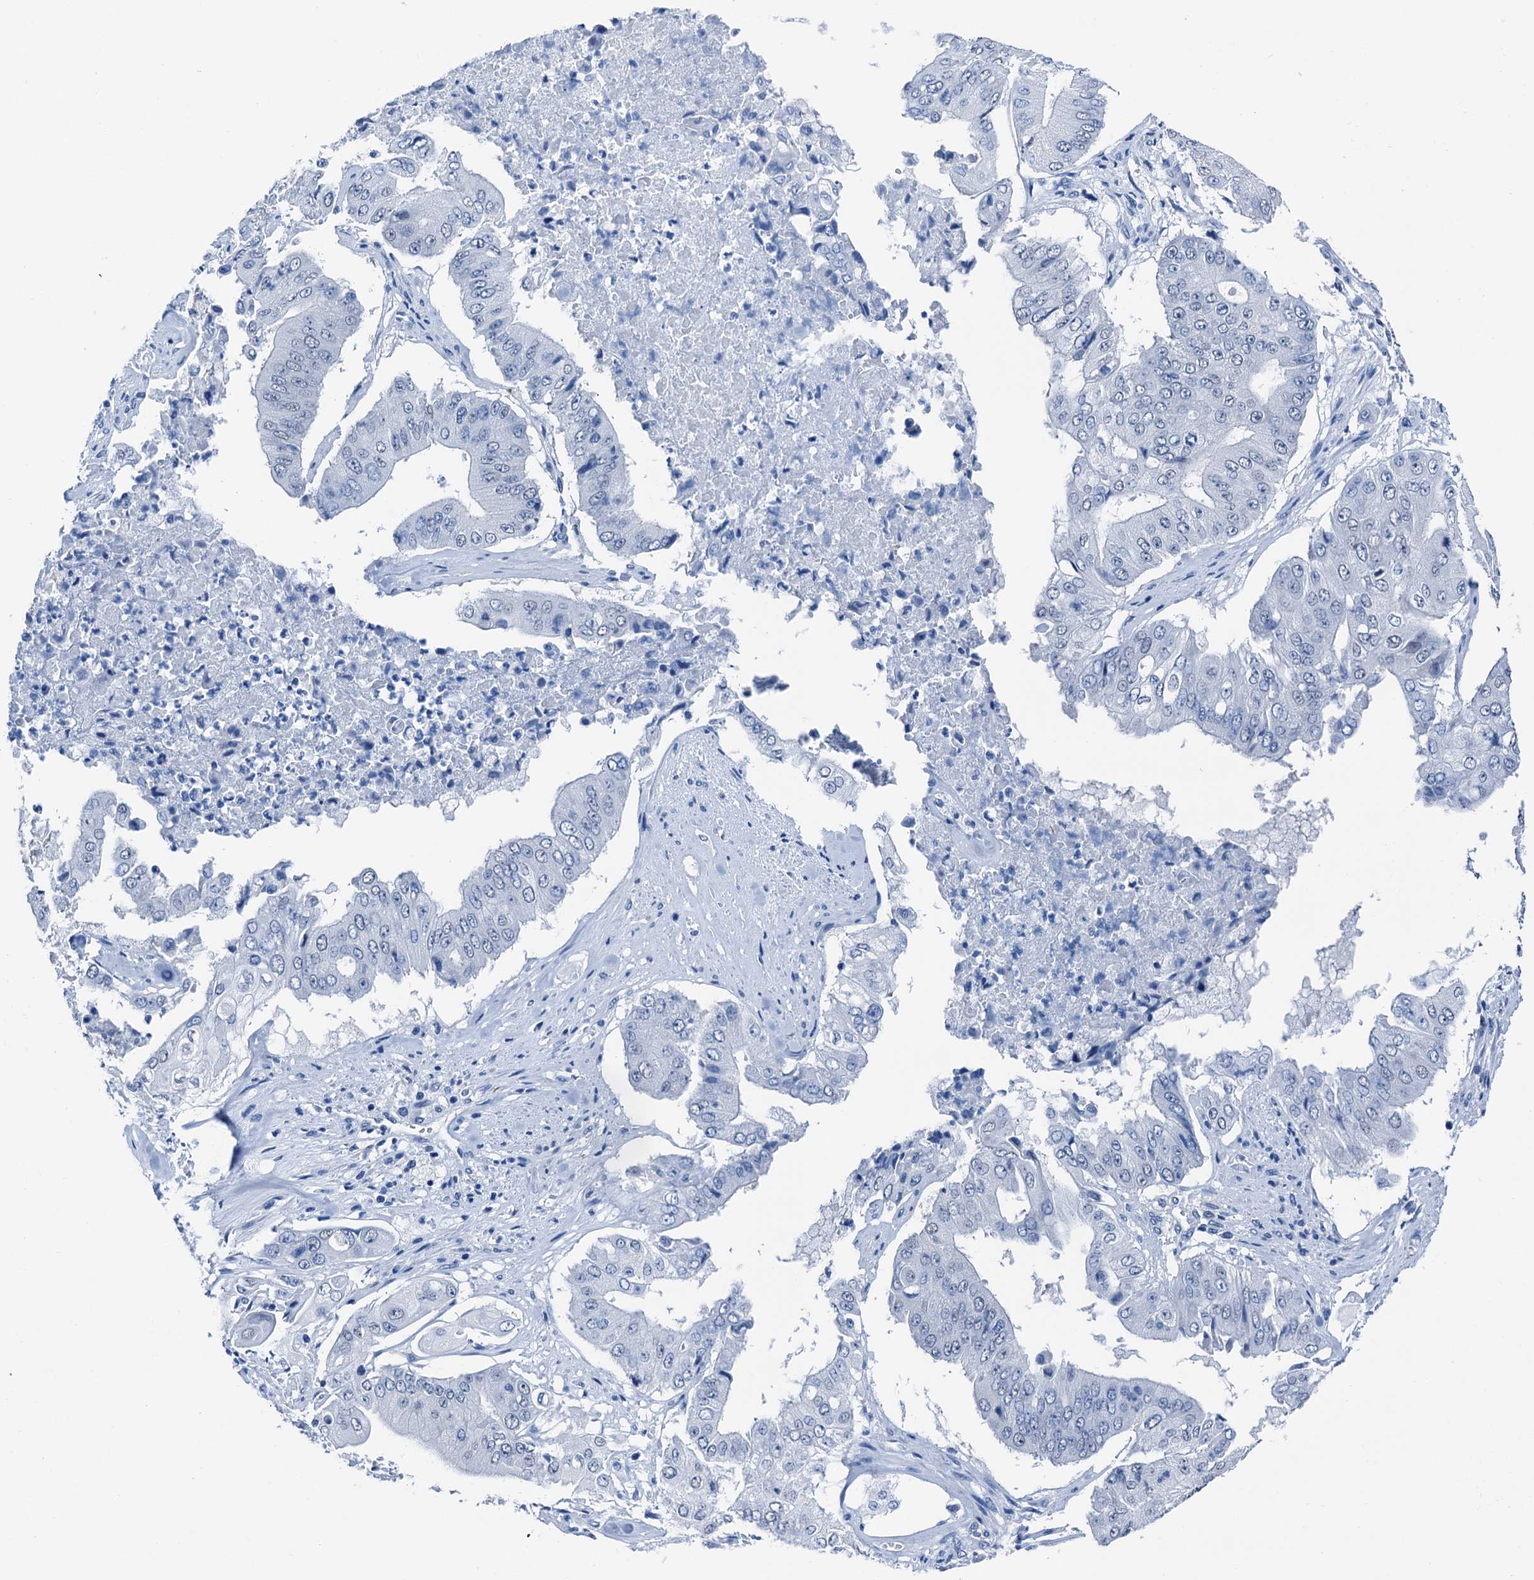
{"staining": {"intensity": "negative", "quantity": "none", "location": "none"}, "tissue": "pancreatic cancer", "cell_type": "Tumor cells", "image_type": "cancer", "snomed": [{"axis": "morphology", "description": "Adenocarcinoma, NOS"}, {"axis": "topography", "description": "Pancreas"}], "caption": "Immunohistochemistry (IHC) photomicrograph of neoplastic tissue: pancreatic adenocarcinoma stained with DAB (3,3'-diaminobenzidine) shows no significant protein staining in tumor cells. (Stains: DAB immunohistochemistry (IHC) with hematoxylin counter stain, Microscopy: brightfield microscopy at high magnification).", "gene": "CBLN3", "patient": {"sex": "female", "age": 77}}